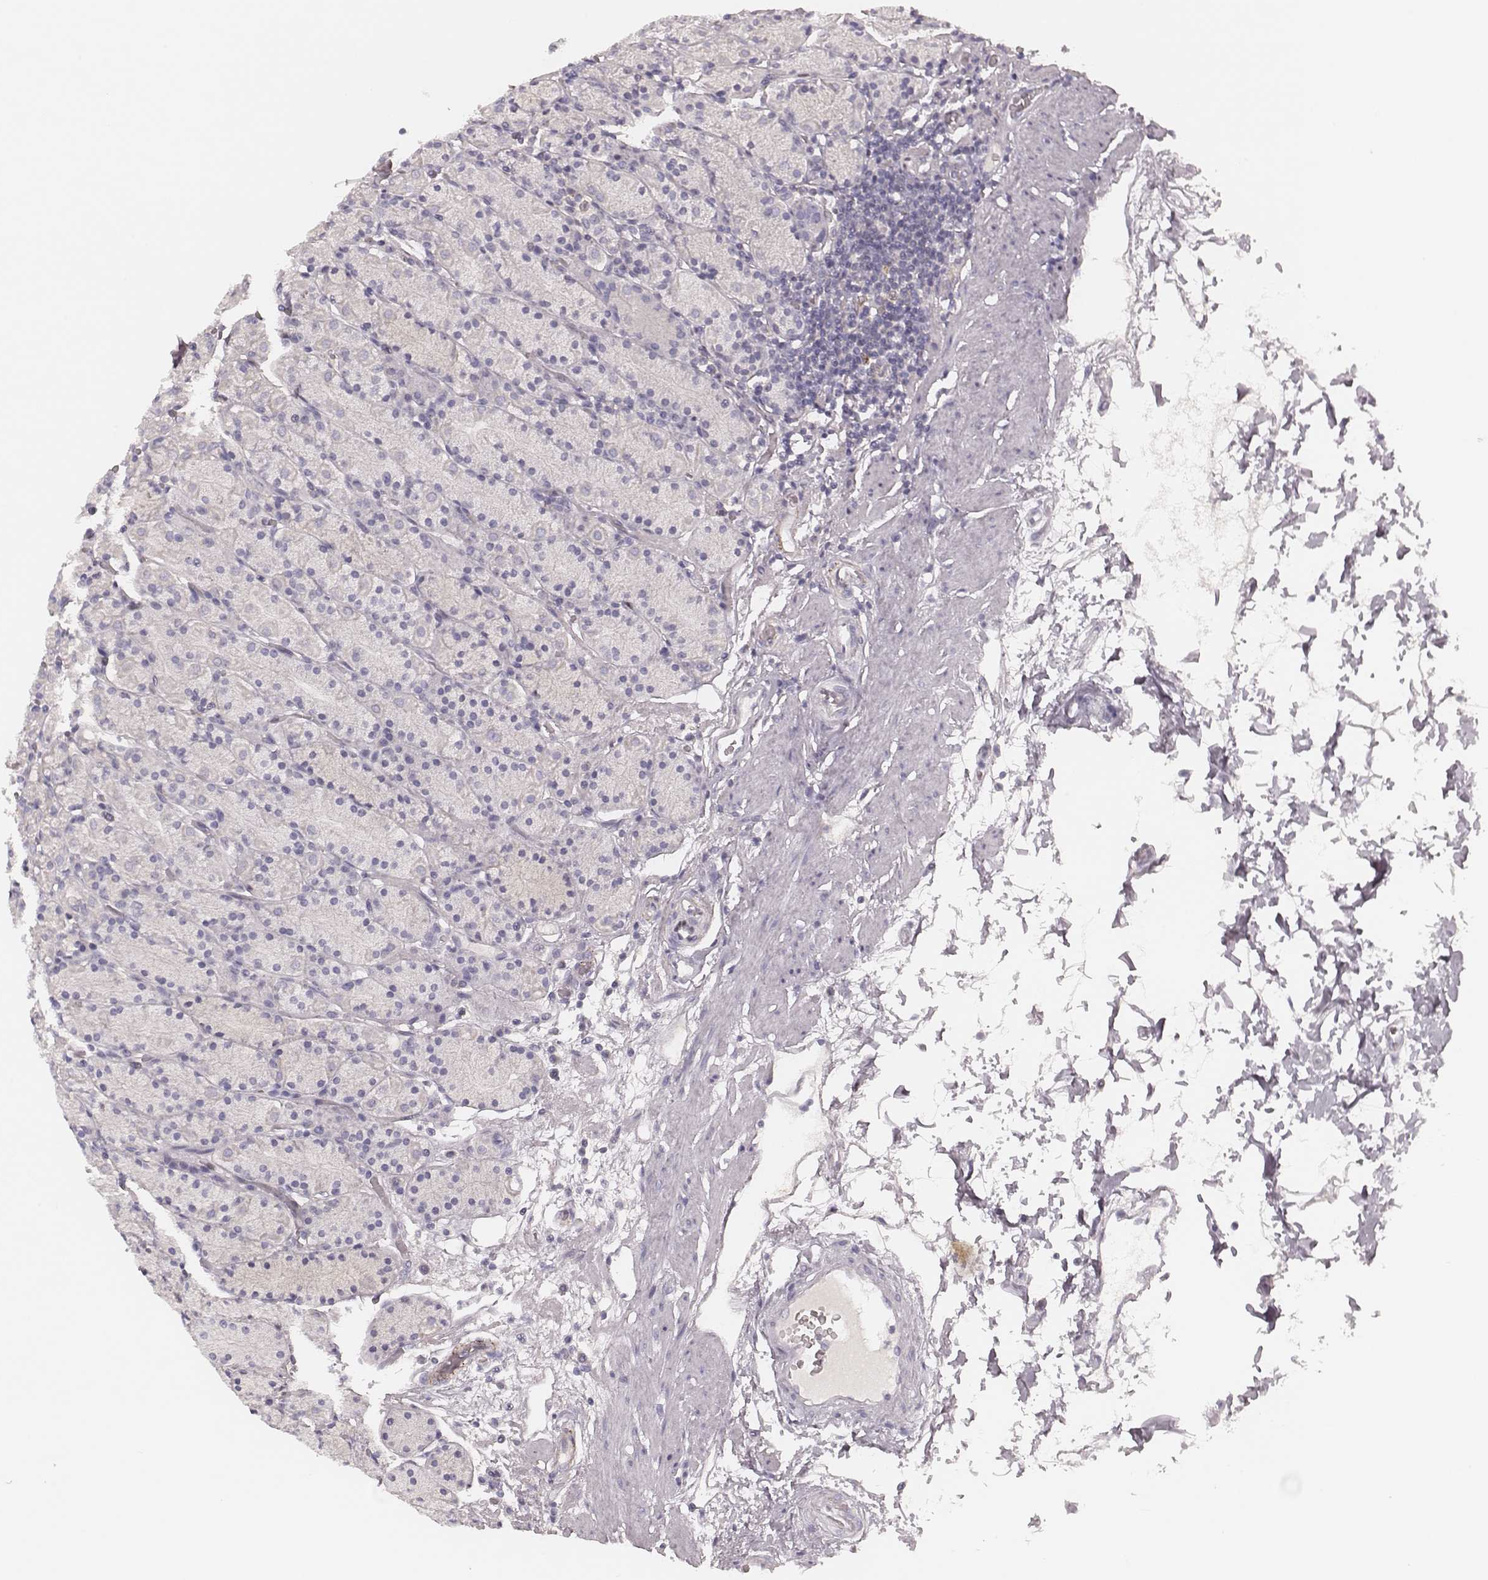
{"staining": {"intensity": "negative", "quantity": "none", "location": "none"}, "tissue": "stomach", "cell_type": "Glandular cells", "image_type": "normal", "snomed": [{"axis": "morphology", "description": "Normal tissue, NOS"}, {"axis": "topography", "description": "Stomach, upper"}, {"axis": "topography", "description": "Stomach"}], "caption": "Protein analysis of normal stomach demonstrates no significant positivity in glandular cells.", "gene": "MSX1", "patient": {"sex": "male", "age": 62}}